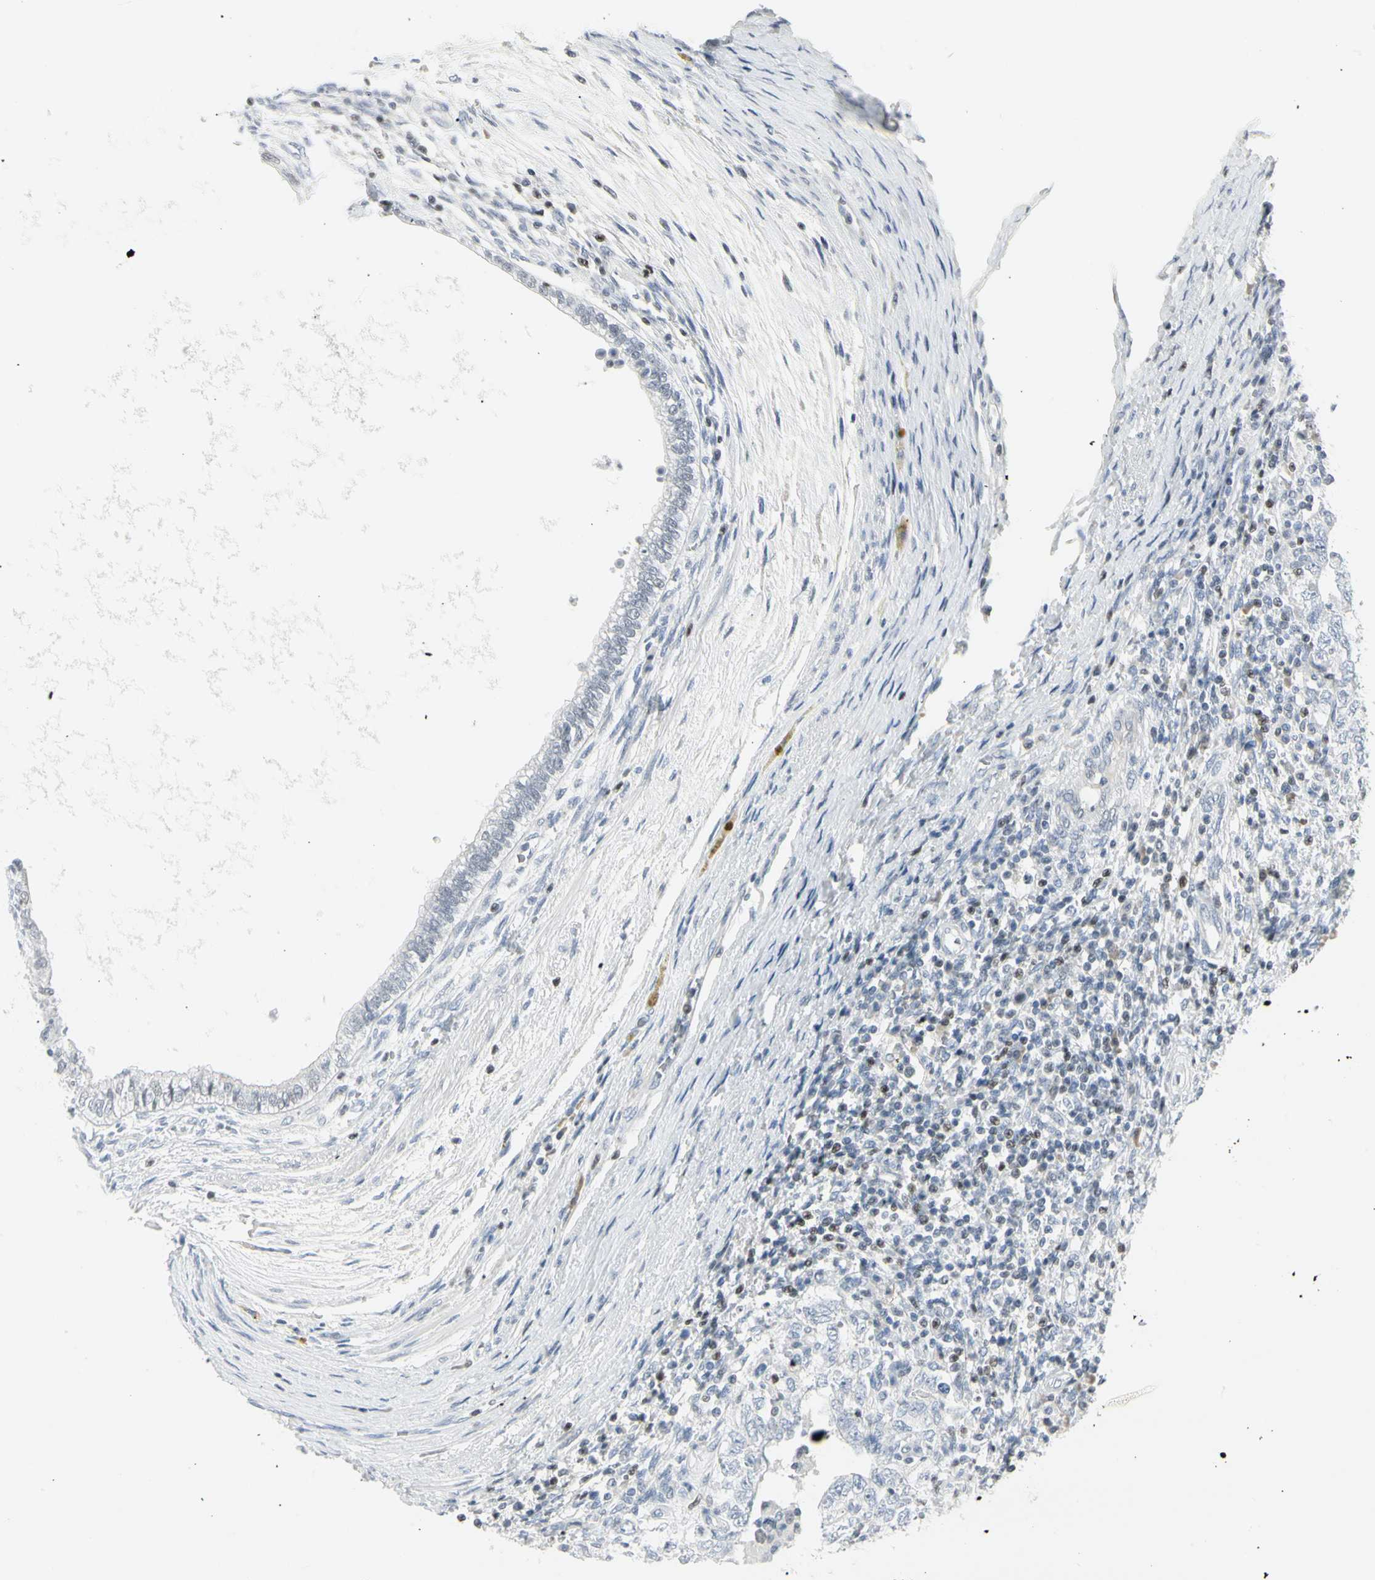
{"staining": {"intensity": "negative", "quantity": "none", "location": "none"}, "tissue": "testis cancer", "cell_type": "Tumor cells", "image_type": "cancer", "snomed": [{"axis": "morphology", "description": "Carcinoma, Embryonal, NOS"}, {"axis": "topography", "description": "Testis"}], "caption": "High magnification brightfield microscopy of testis cancer (embryonal carcinoma) stained with DAB (brown) and counterstained with hematoxylin (blue): tumor cells show no significant positivity.", "gene": "ZBTB7B", "patient": {"sex": "male", "age": 26}}